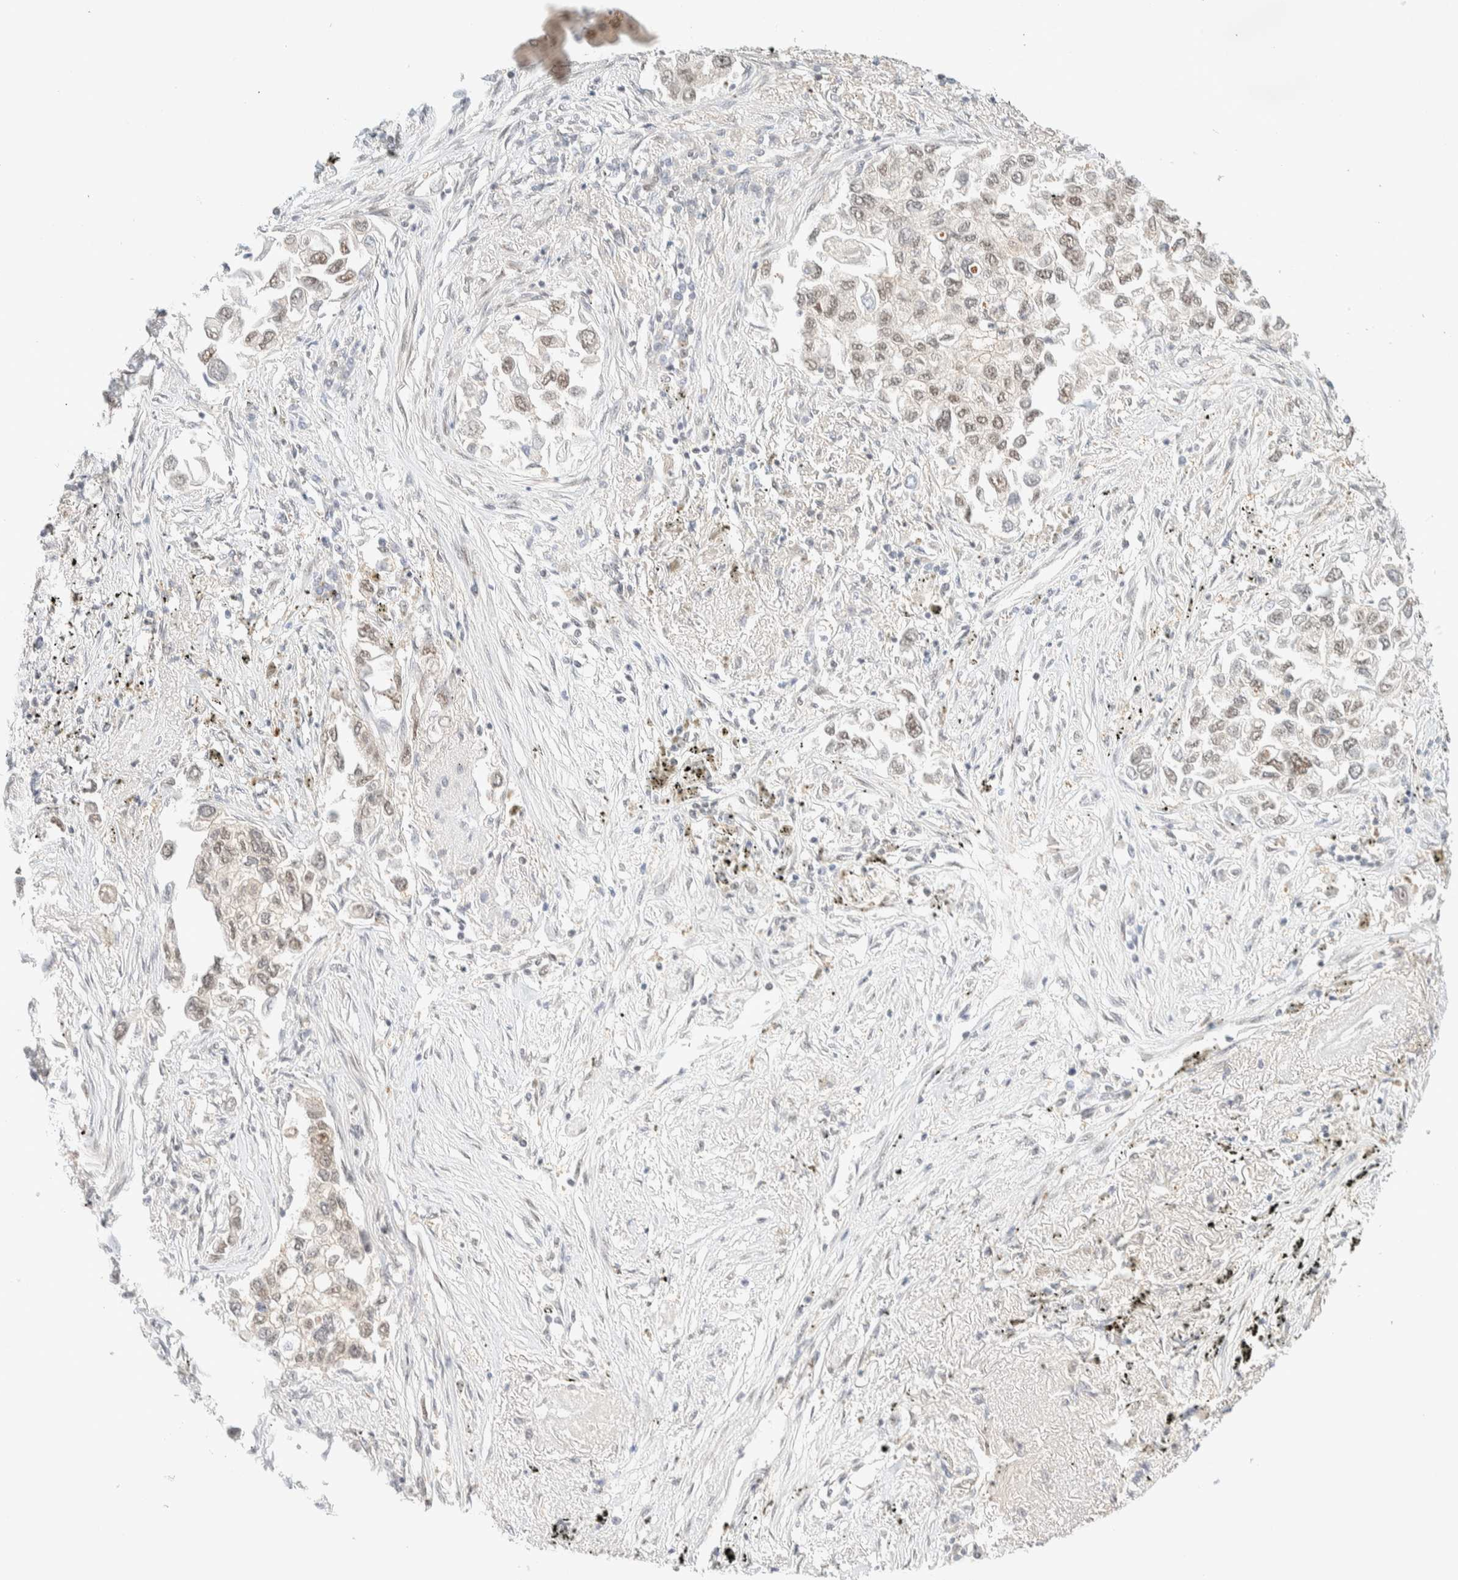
{"staining": {"intensity": "weak", "quantity": "25%-75%", "location": "nuclear"}, "tissue": "lung cancer", "cell_type": "Tumor cells", "image_type": "cancer", "snomed": [{"axis": "morphology", "description": "Inflammation, NOS"}, {"axis": "morphology", "description": "Adenocarcinoma, NOS"}, {"axis": "topography", "description": "Lung"}], "caption": "The photomicrograph demonstrates a brown stain indicating the presence of a protein in the nuclear of tumor cells in lung adenocarcinoma. Nuclei are stained in blue.", "gene": "PYGO2", "patient": {"sex": "male", "age": 63}}